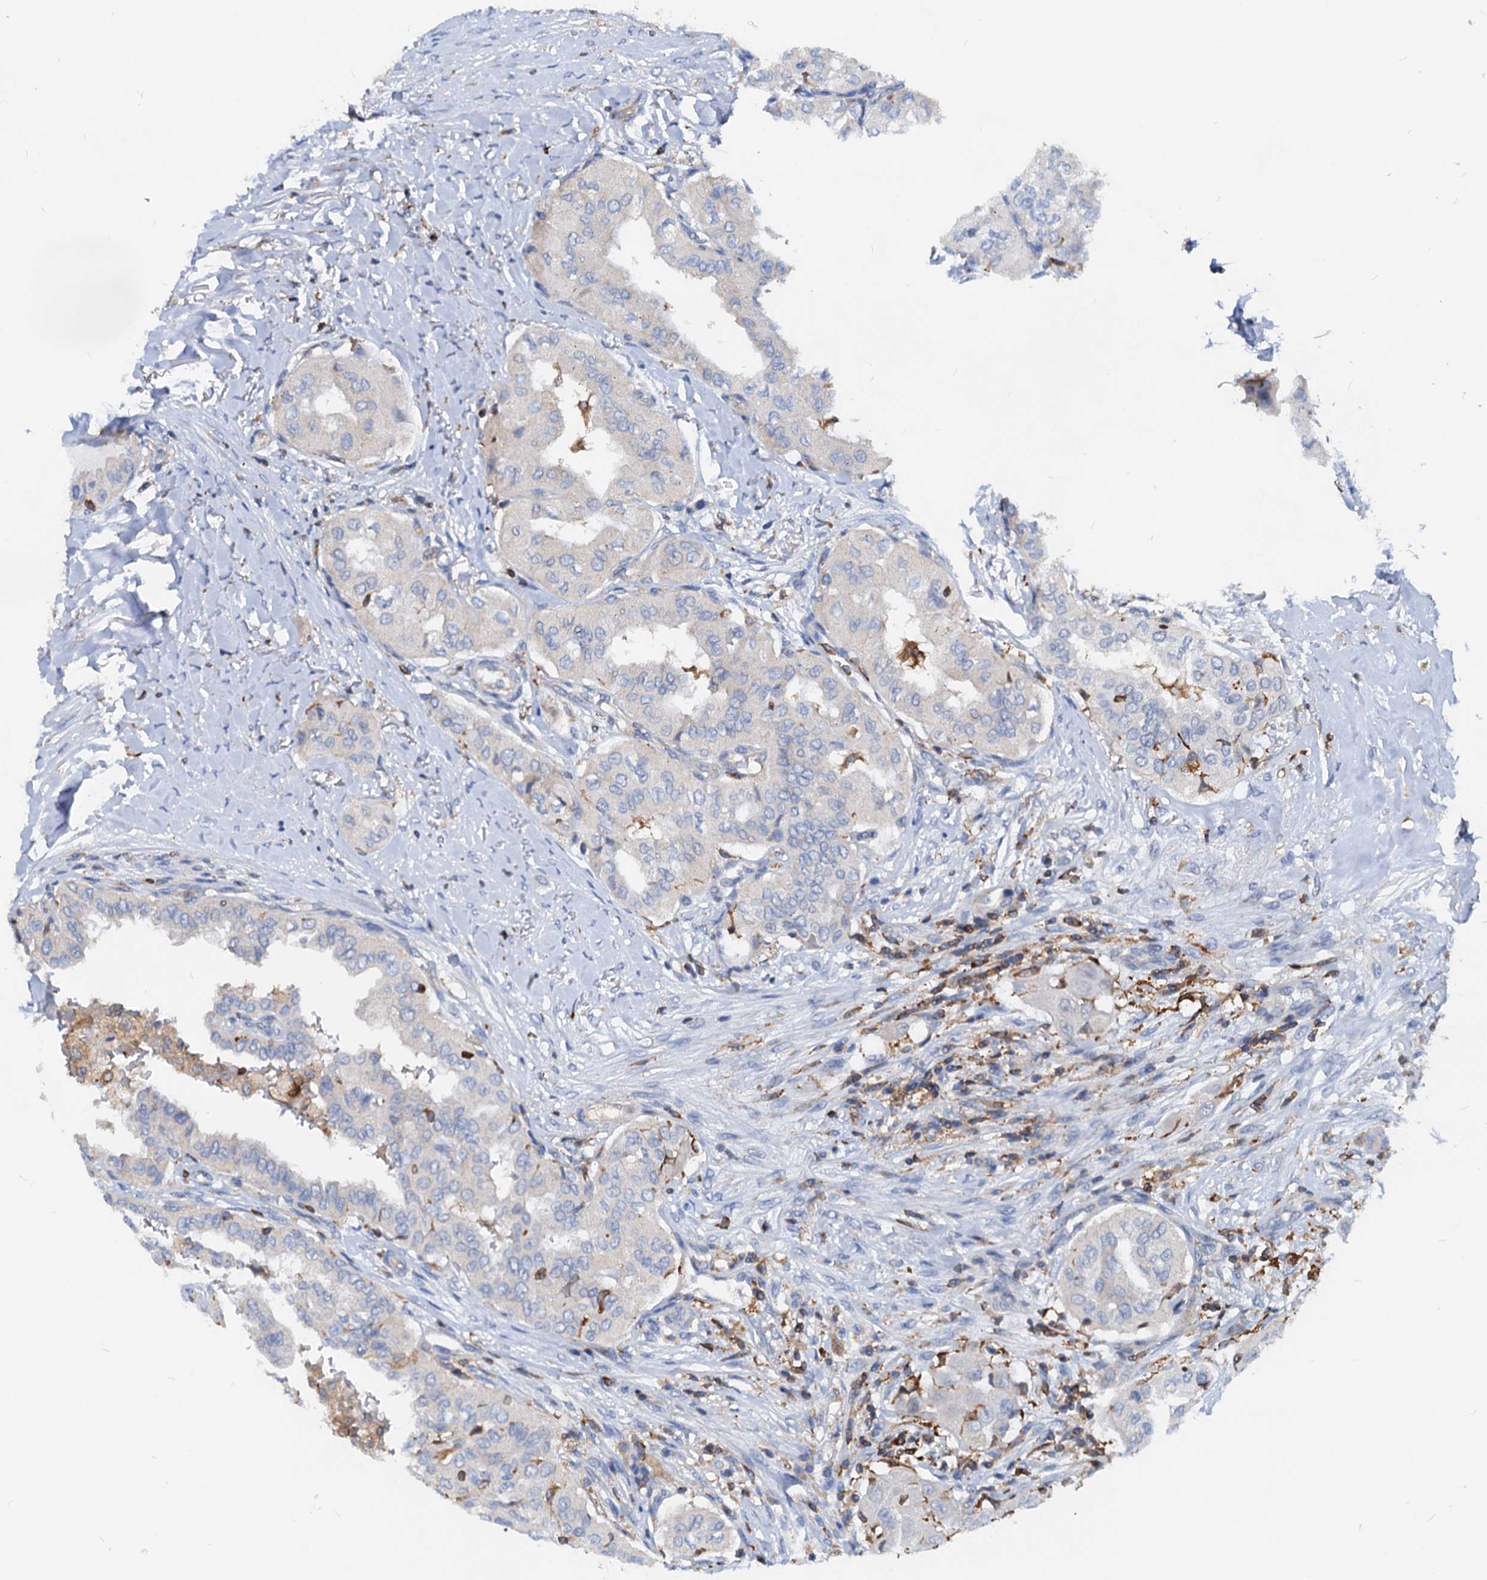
{"staining": {"intensity": "negative", "quantity": "none", "location": "none"}, "tissue": "thyroid cancer", "cell_type": "Tumor cells", "image_type": "cancer", "snomed": [{"axis": "morphology", "description": "Papillary adenocarcinoma, NOS"}, {"axis": "topography", "description": "Thyroid gland"}], "caption": "This is an IHC photomicrograph of human thyroid cancer (papillary adenocarcinoma). There is no positivity in tumor cells.", "gene": "LCP2", "patient": {"sex": "female", "age": 59}}